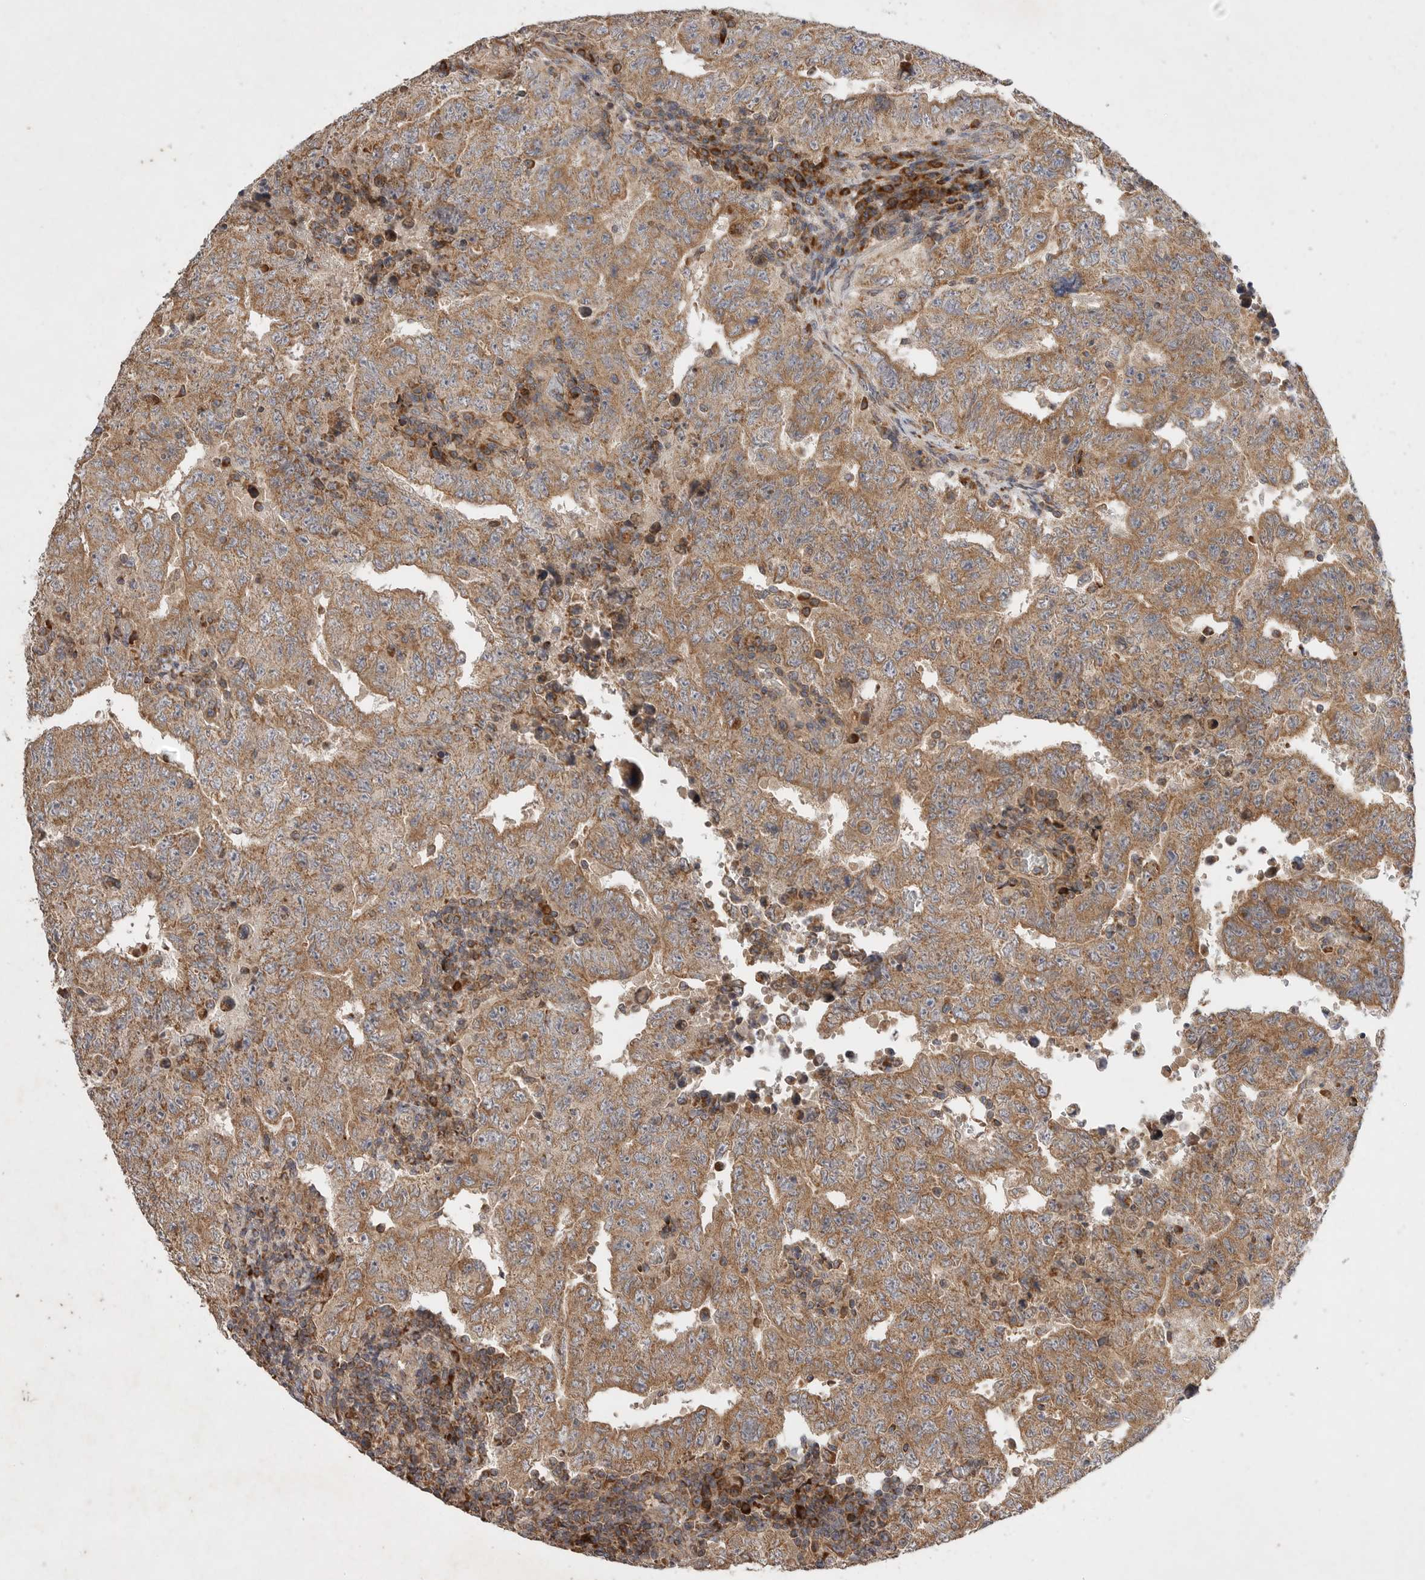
{"staining": {"intensity": "moderate", "quantity": ">75%", "location": "cytoplasmic/membranous"}, "tissue": "testis cancer", "cell_type": "Tumor cells", "image_type": "cancer", "snomed": [{"axis": "morphology", "description": "Carcinoma, Embryonal, NOS"}, {"axis": "topography", "description": "Testis"}], "caption": "This is a micrograph of immunohistochemistry (IHC) staining of testis cancer (embryonal carcinoma), which shows moderate positivity in the cytoplasmic/membranous of tumor cells.", "gene": "KIF21B", "patient": {"sex": "male", "age": 26}}